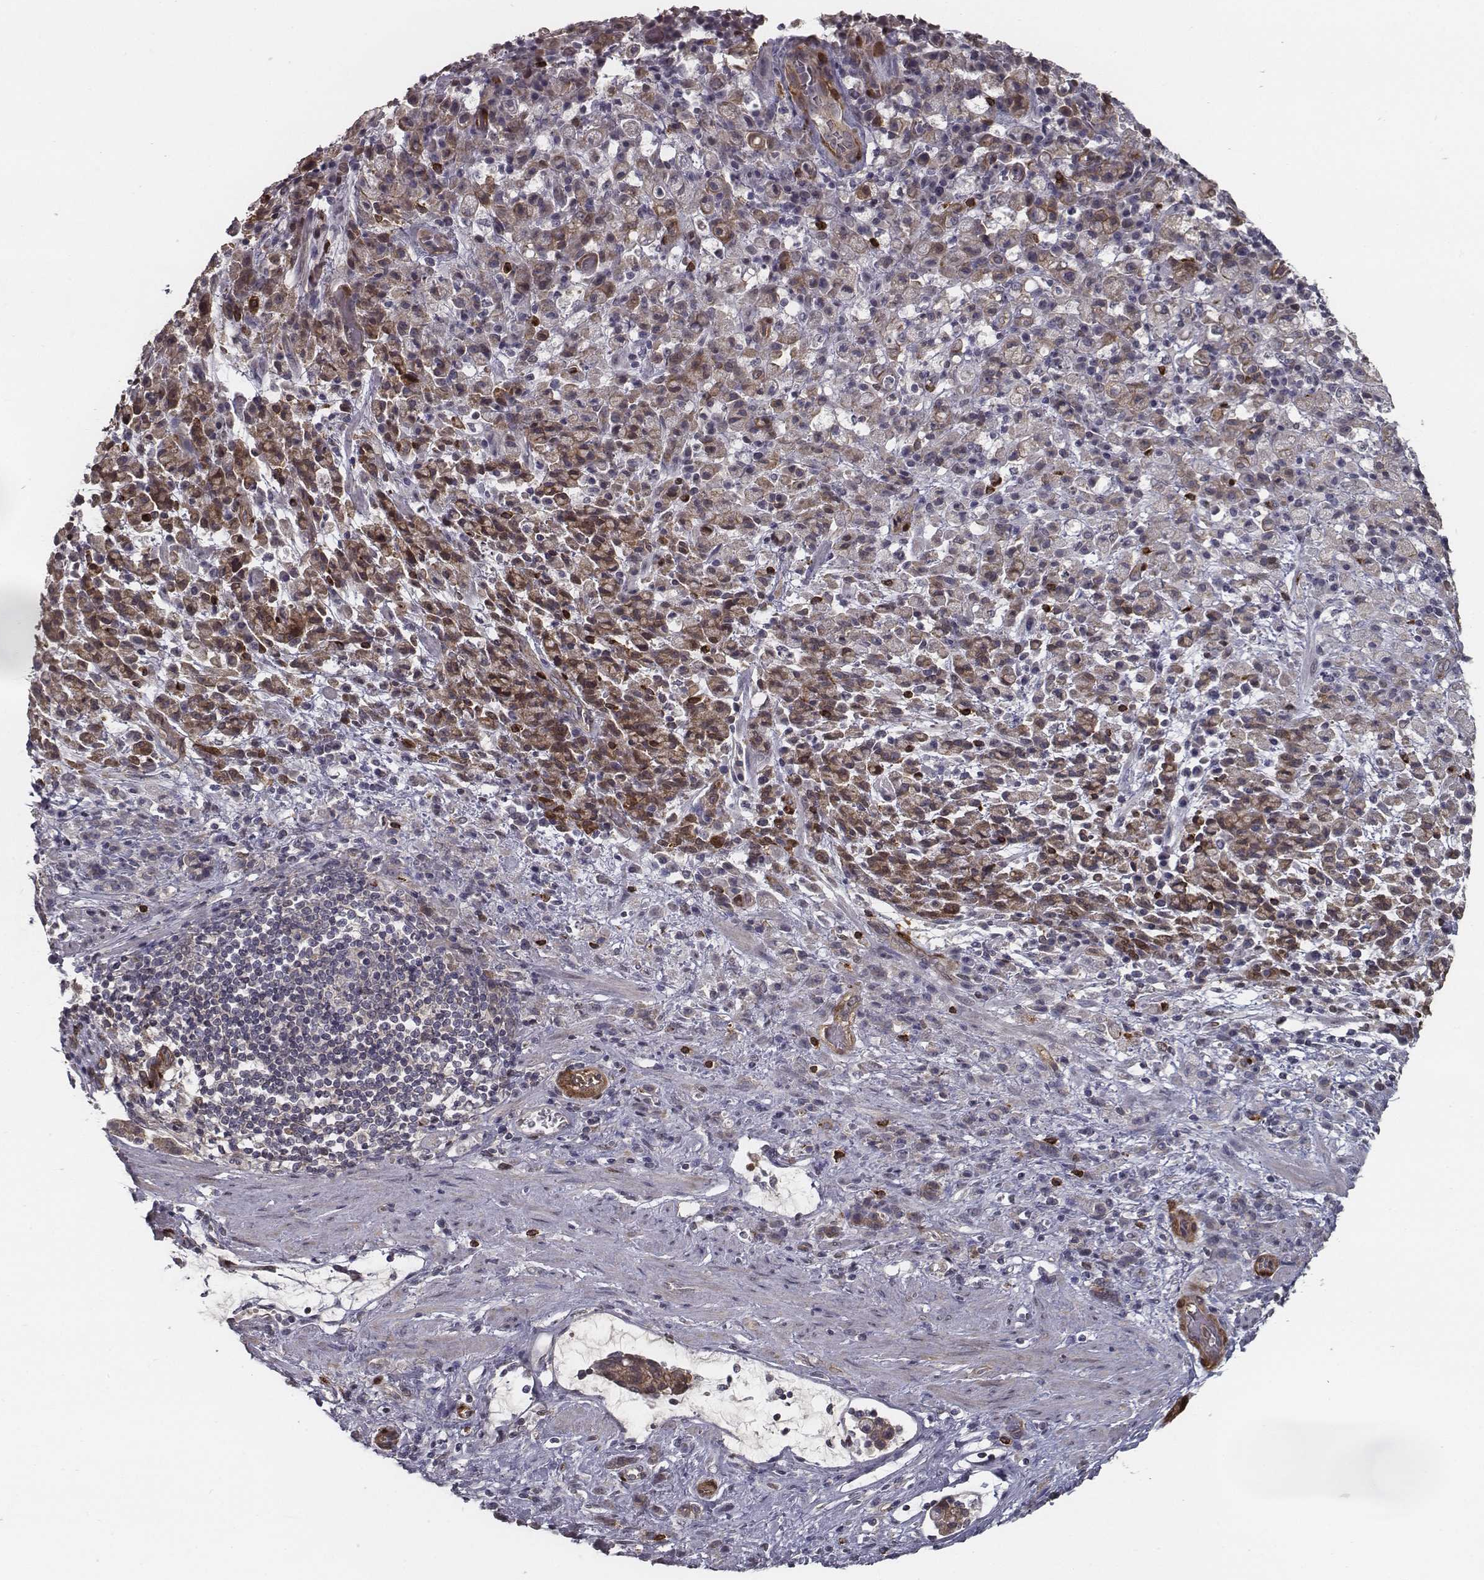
{"staining": {"intensity": "moderate", "quantity": "25%-75%", "location": "cytoplasmic/membranous"}, "tissue": "stomach cancer", "cell_type": "Tumor cells", "image_type": "cancer", "snomed": [{"axis": "morphology", "description": "Adenocarcinoma, NOS"}, {"axis": "topography", "description": "Stomach"}], "caption": "Tumor cells show medium levels of moderate cytoplasmic/membranous expression in approximately 25%-75% of cells in human stomach adenocarcinoma.", "gene": "ISYNA1", "patient": {"sex": "female", "age": 60}}